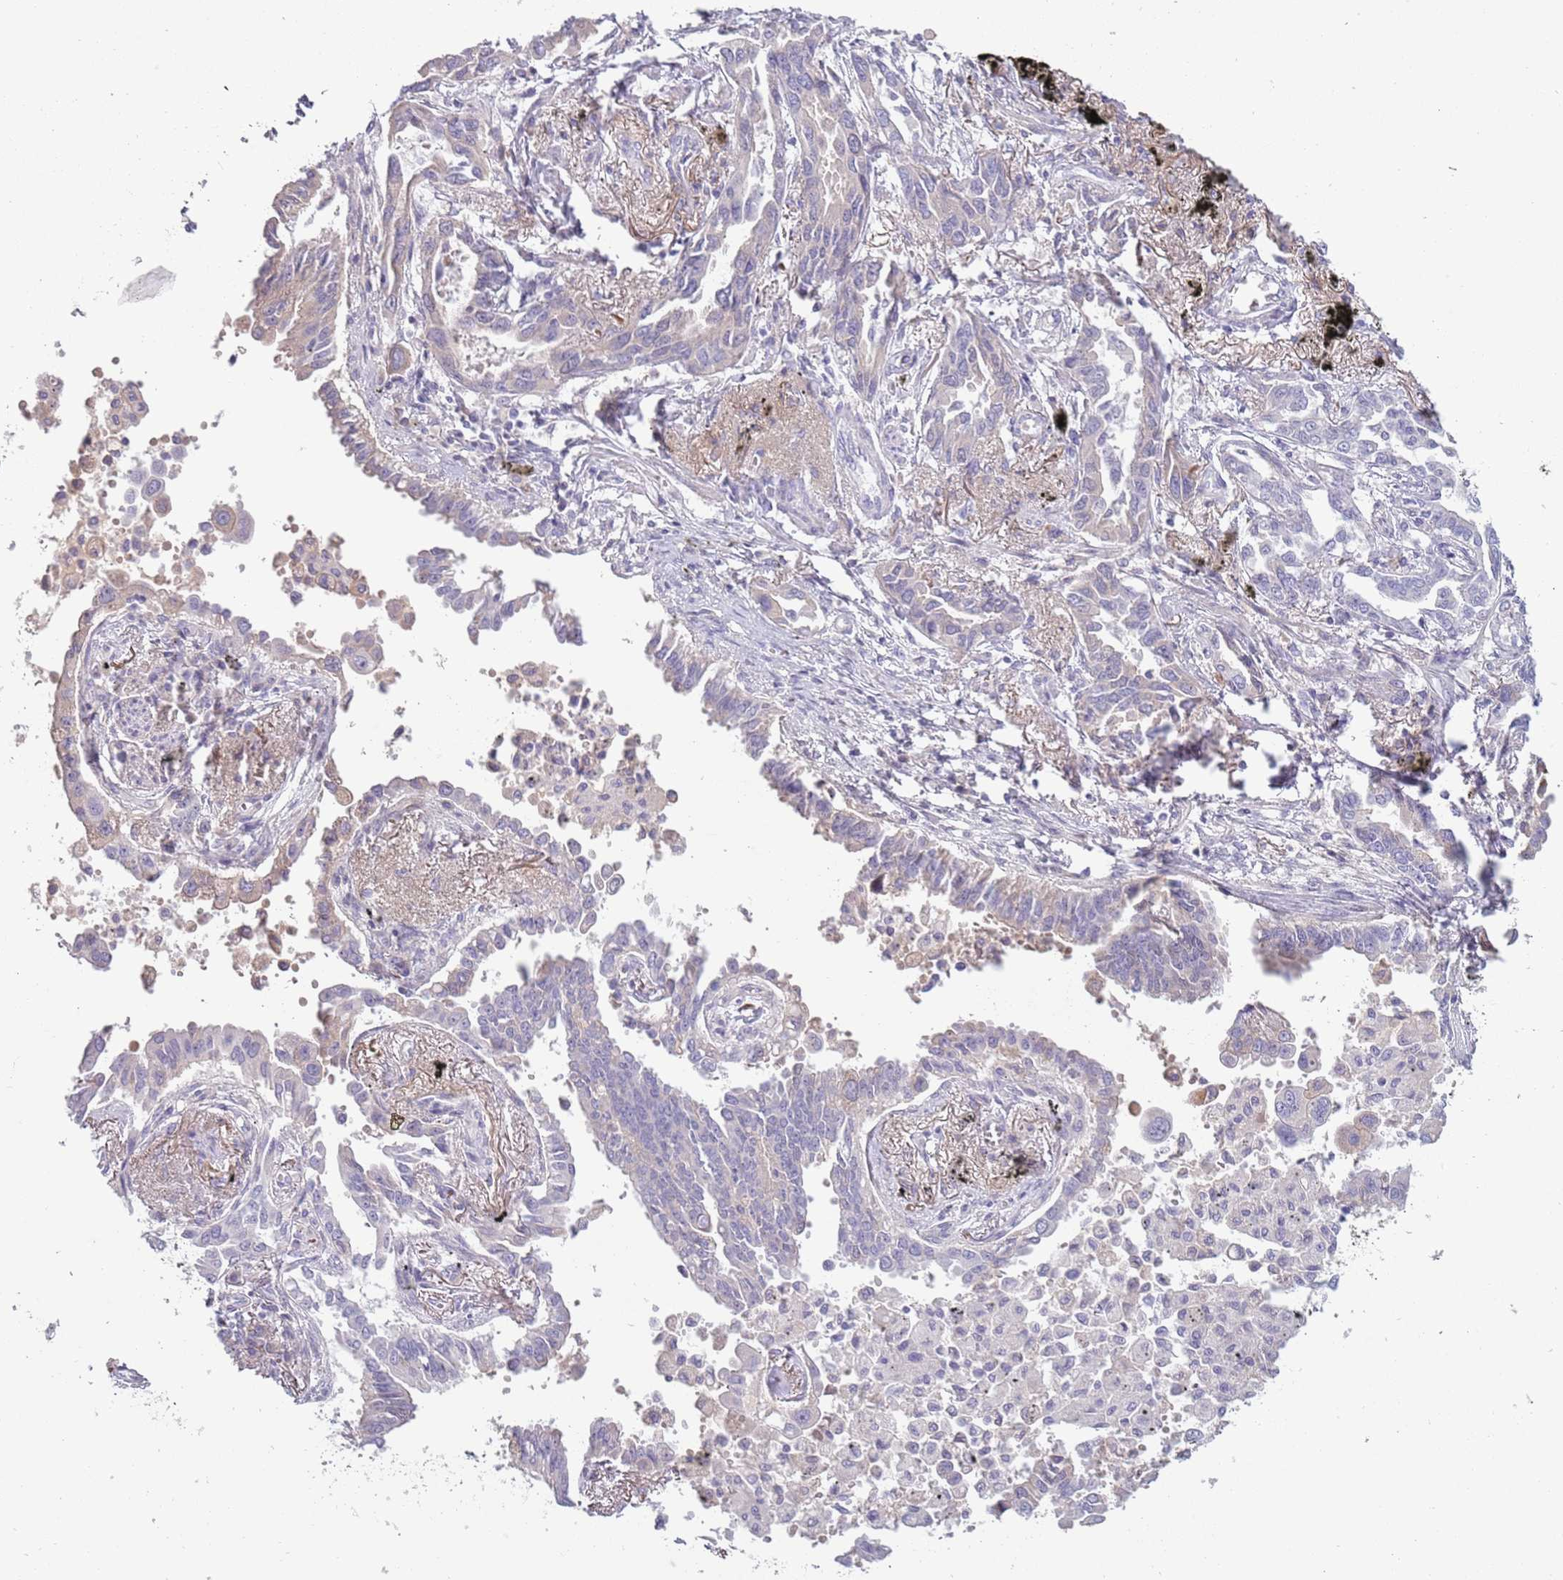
{"staining": {"intensity": "weak", "quantity": "<25%", "location": "cytoplasmic/membranous"}, "tissue": "lung cancer", "cell_type": "Tumor cells", "image_type": "cancer", "snomed": [{"axis": "morphology", "description": "Adenocarcinoma, NOS"}, {"axis": "topography", "description": "Lung"}], "caption": "An IHC image of lung cancer is shown. There is no staining in tumor cells of lung cancer.", "gene": "TNFRSF6B", "patient": {"sex": "male", "age": 67}}